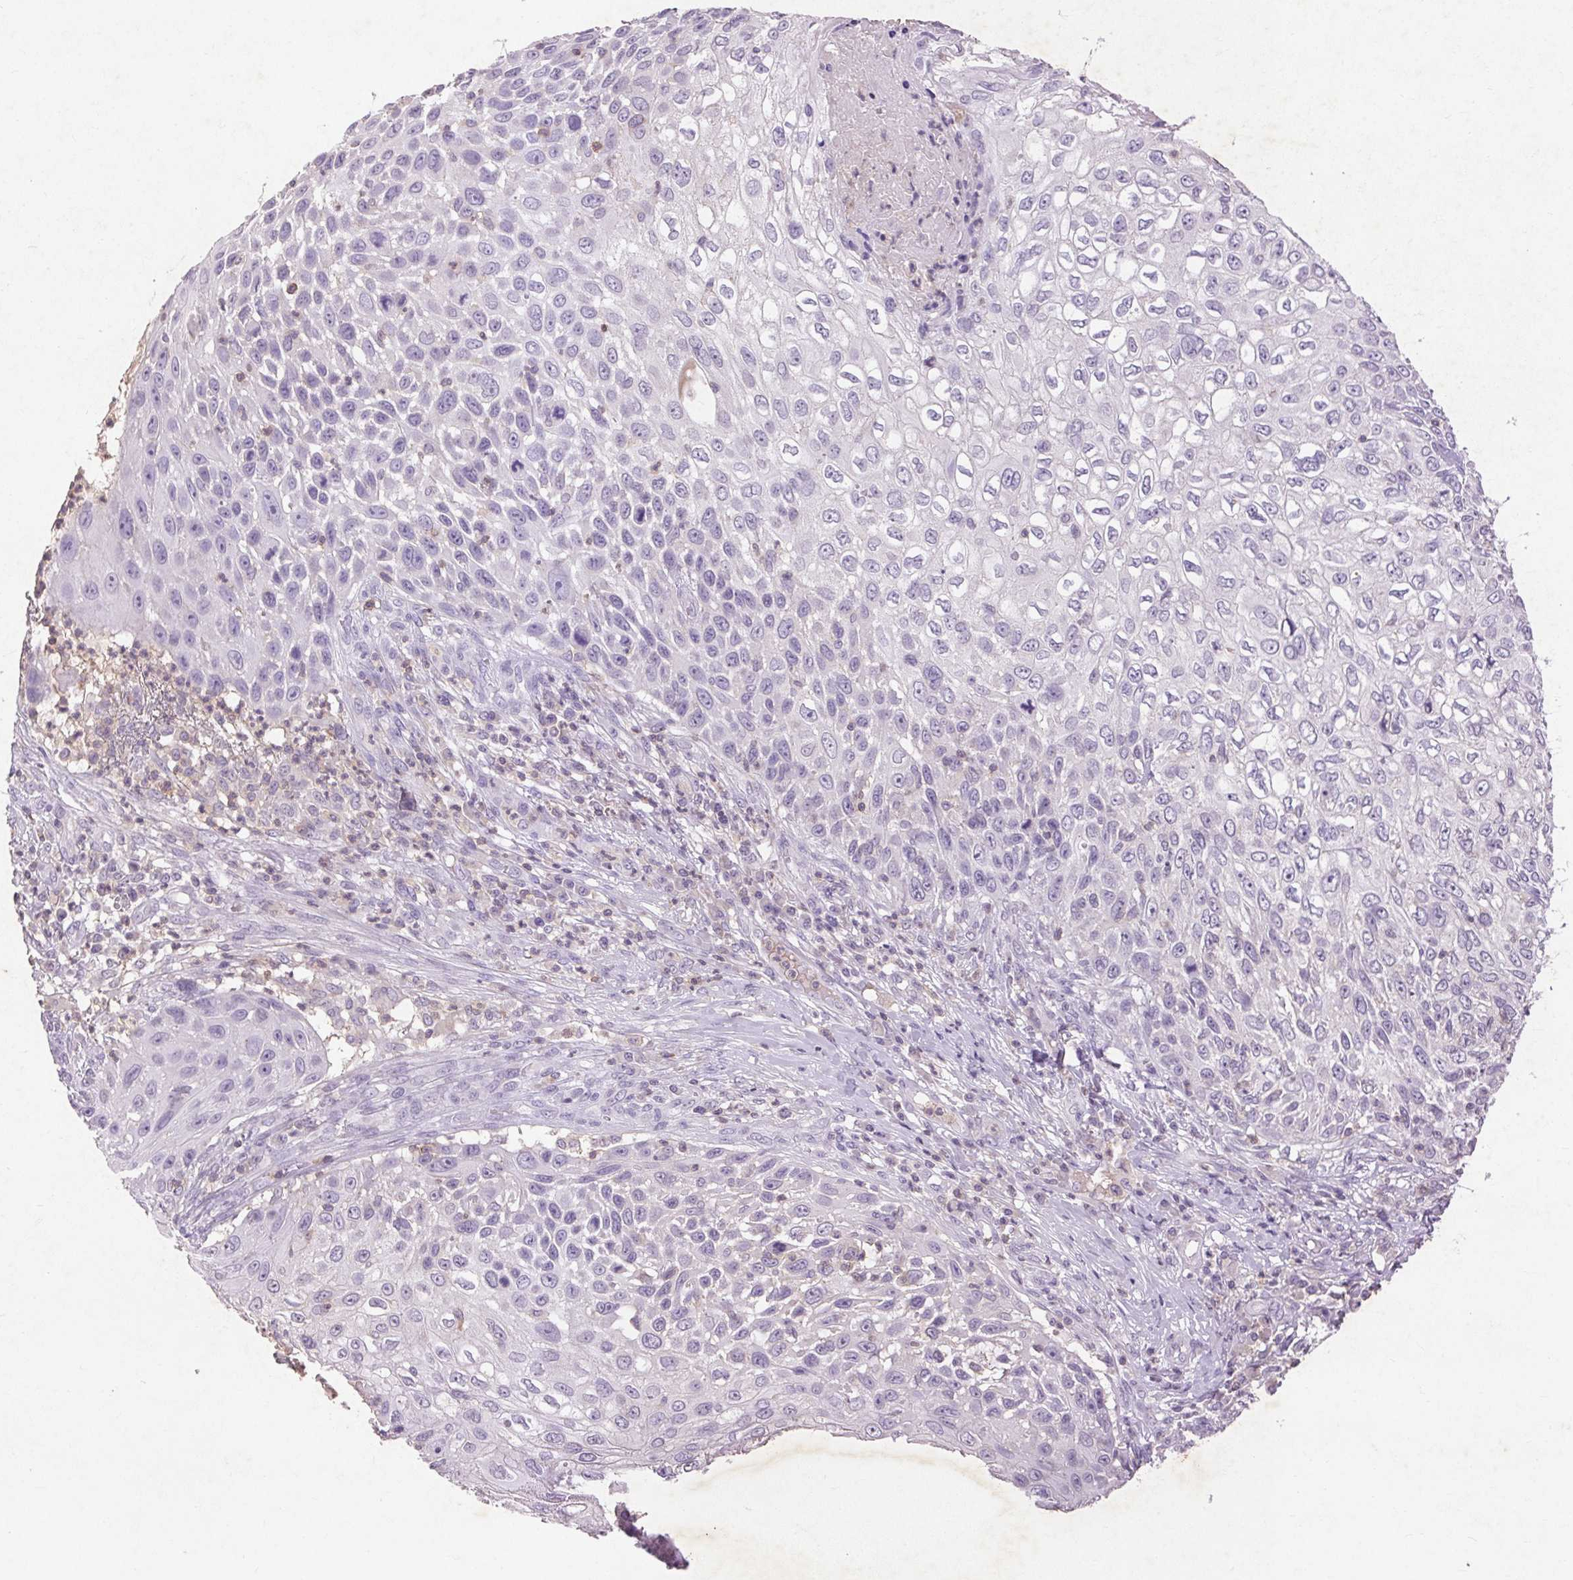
{"staining": {"intensity": "negative", "quantity": "none", "location": "none"}, "tissue": "skin cancer", "cell_type": "Tumor cells", "image_type": "cancer", "snomed": [{"axis": "morphology", "description": "Squamous cell carcinoma, NOS"}, {"axis": "topography", "description": "Skin"}], "caption": "This is an immunohistochemistry (IHC) image of skin squamous cell carcinoma. There is no staining in tumor cells.", "gene": "FNDC7", "patient": {"sex": "male", "age": 92}}